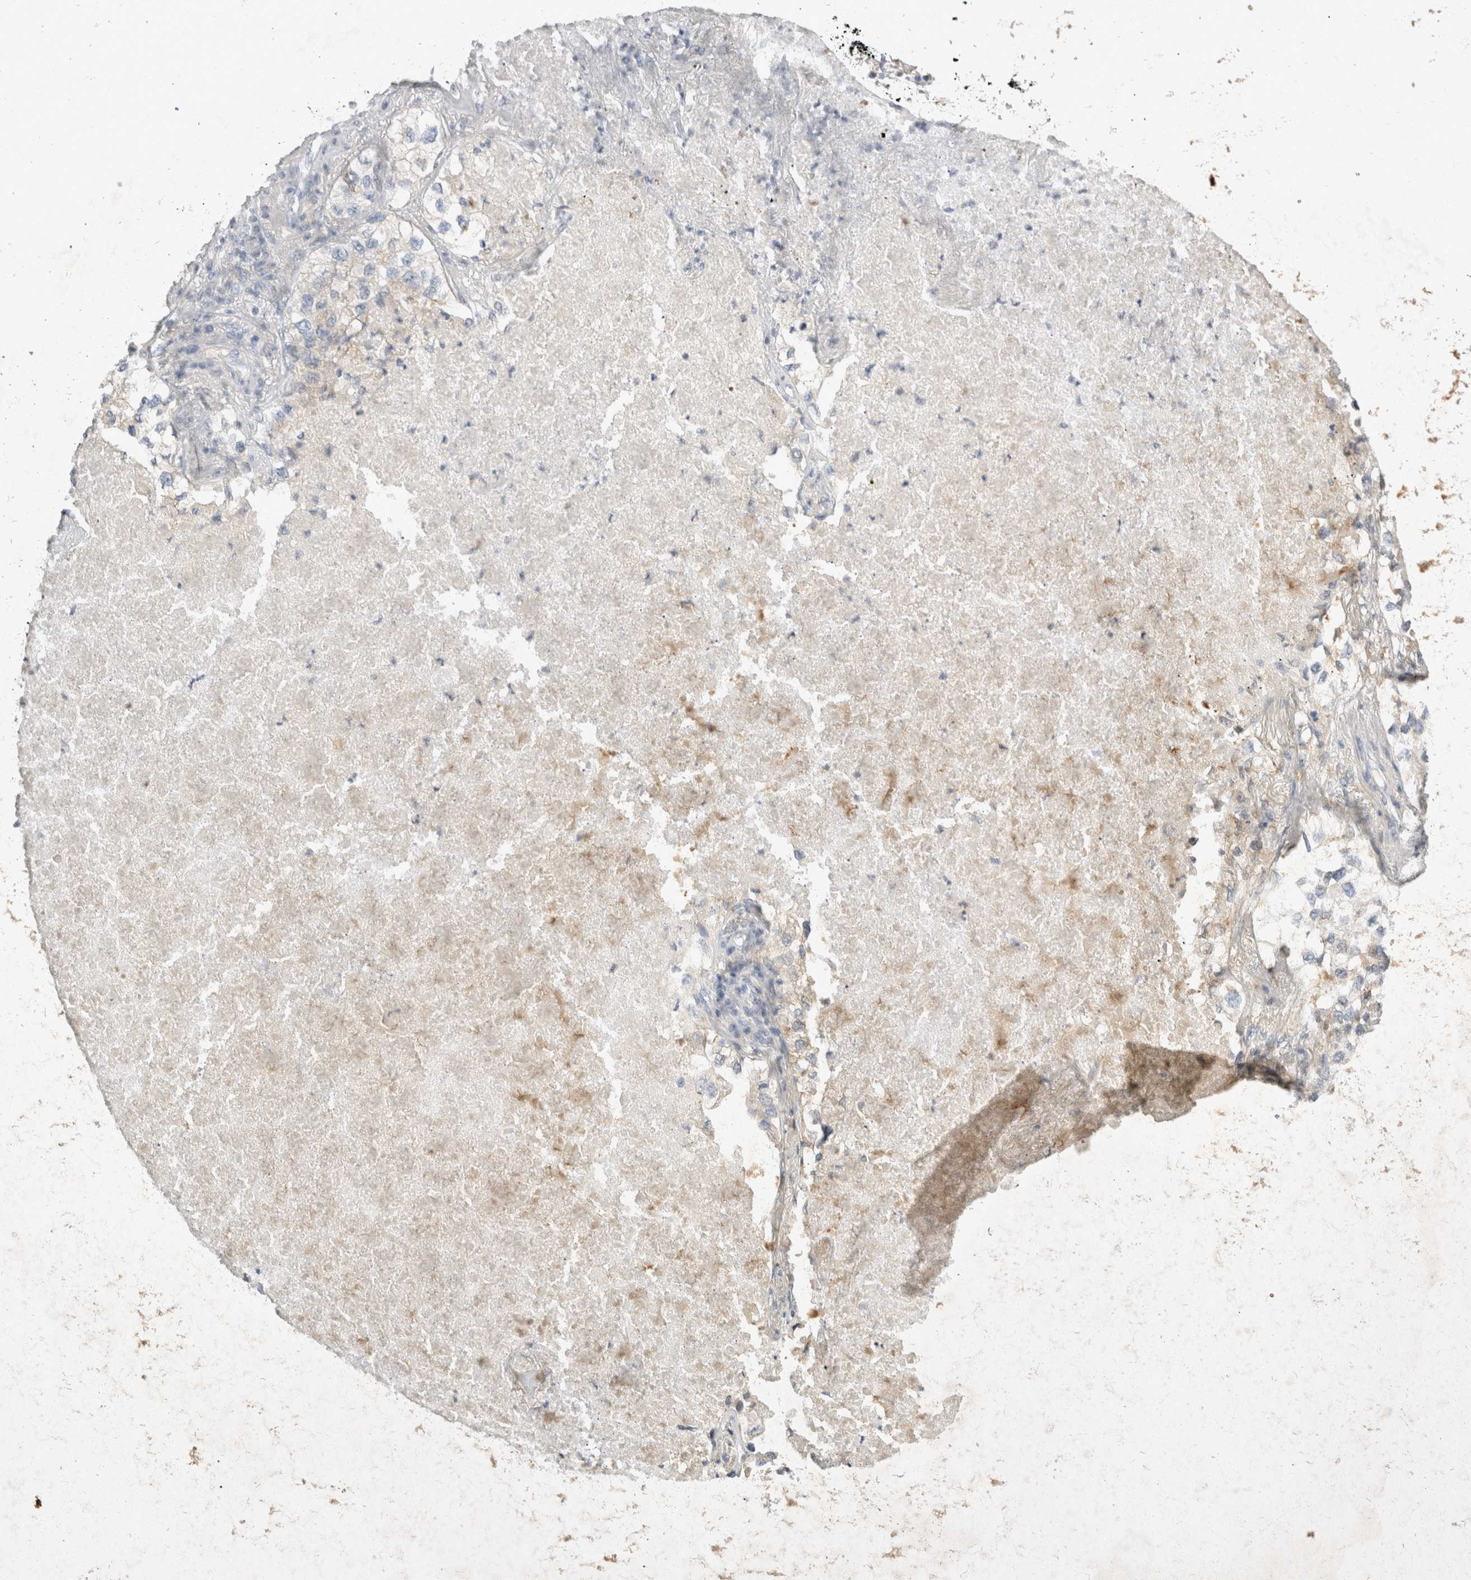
{"staining": {"intensity": "weak", "quantity": "<25%", "location": "cytoplasmic/membranous"}, "tissue": "lung cancer", "cell_type": "Tumor cells", "image_type": "cancer", "snomed": [{"axis": "morphology", "description": "Adenocarcinoma, NOS"}, {"axis": "topography", "description": "Lung"}], "caption": "DAB immunohistochemical staining of lung cancer (adenocarcinoma) reveals no significant staining in tumor cells.", "gene": "TOM1L2", "patient": {"sex": "male", "age": 63}}